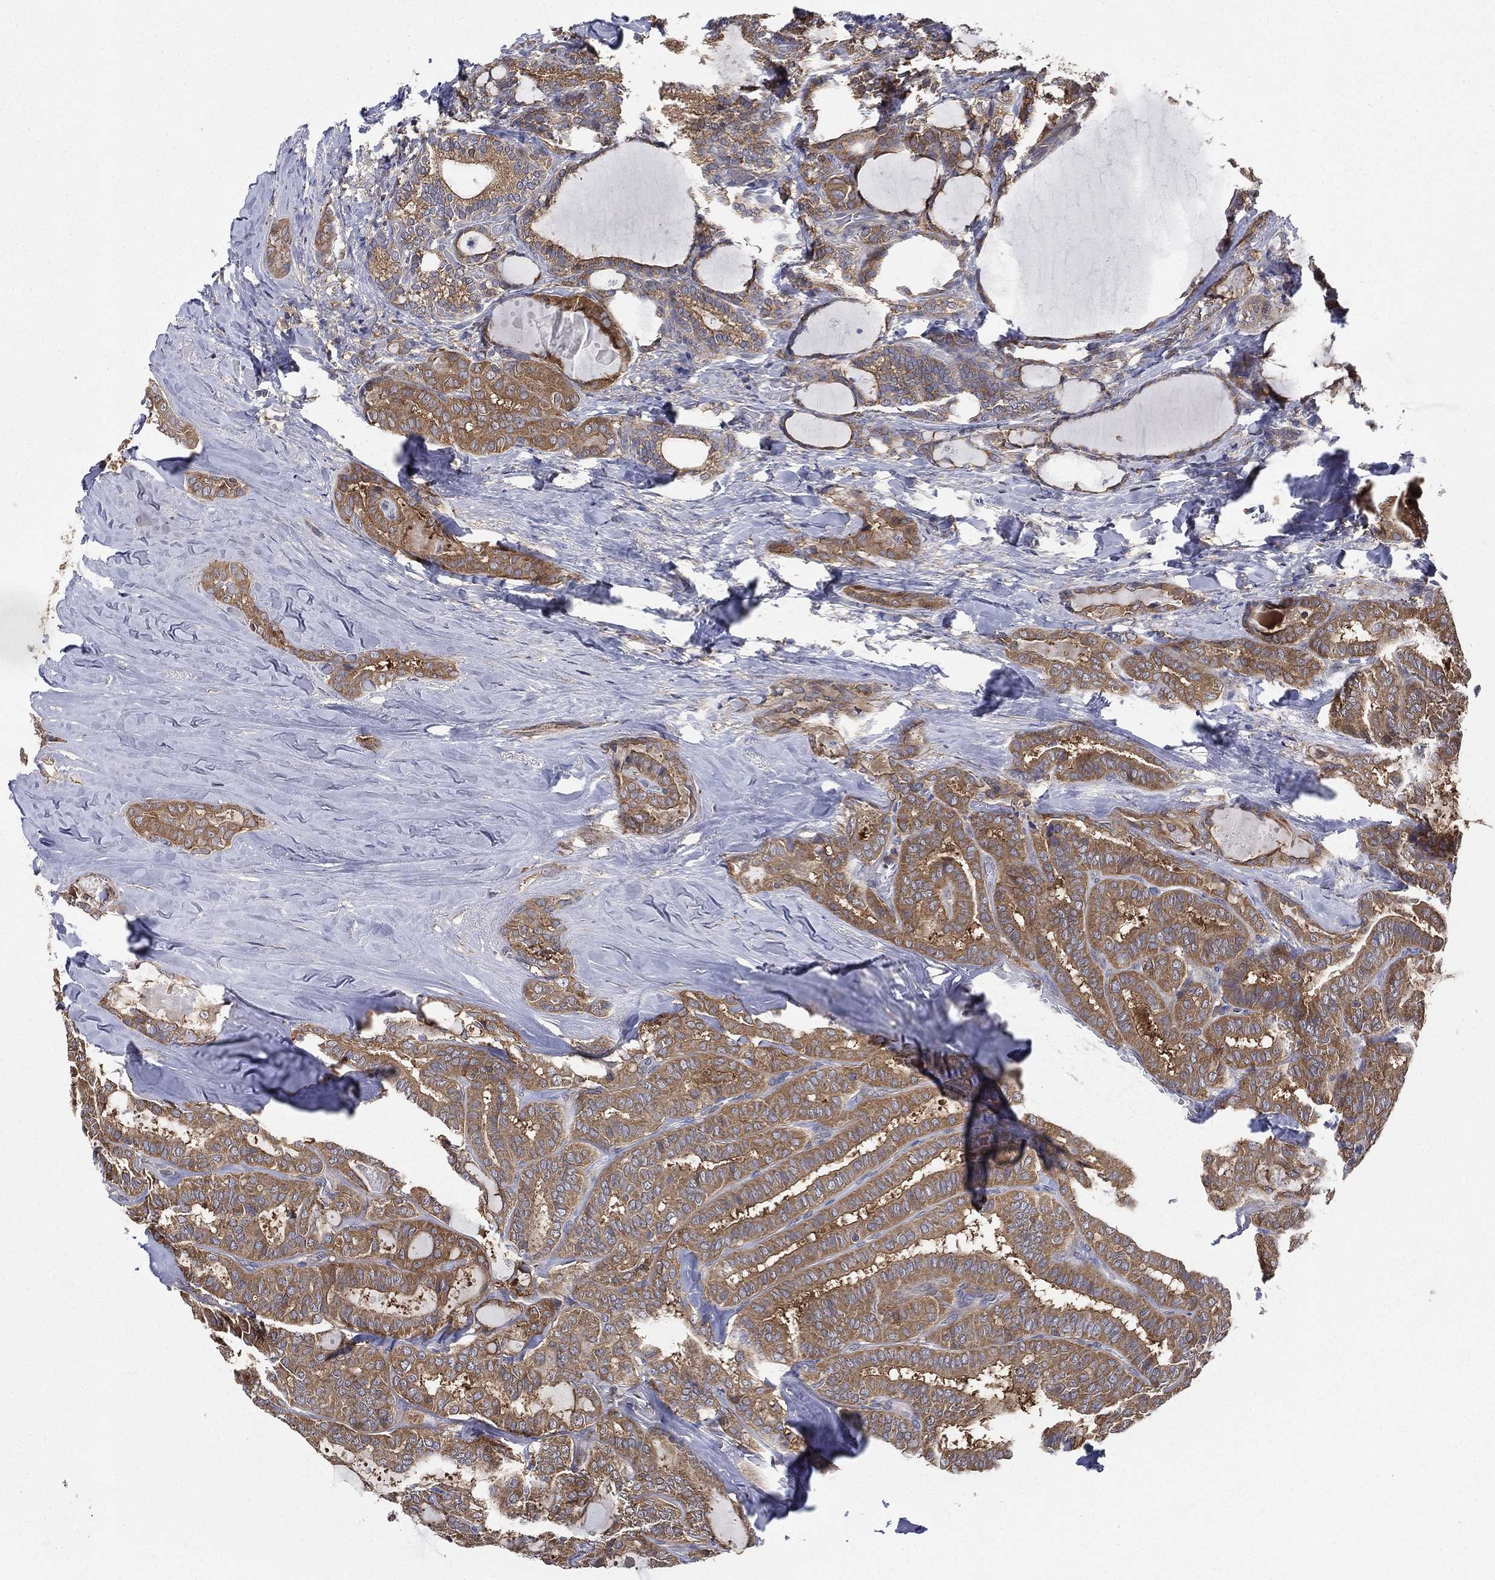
{"staining": {"intensity": "moderate", "quantity": ">75%", "location": "cytoplasmic/membranous"}, "tissue": "thyroid cancer", "cell_type": "Tumor cells", "image_type": "cancer", "snomed": [{"axis": "morphology", "description": "Papillary adenocarcinoma, NOS"}, {"axis": "topography", "description": "Thyroid gland"}], "caption": "Thyroid cancer (papillary adenocarcinoma) stained with a brown dye demonstrates moderate cytoplasmic/membranous positive expression in about >75% of tumor cells.", "gene": "SMPD3", "patient": {"sex": "female", "age": 39}}